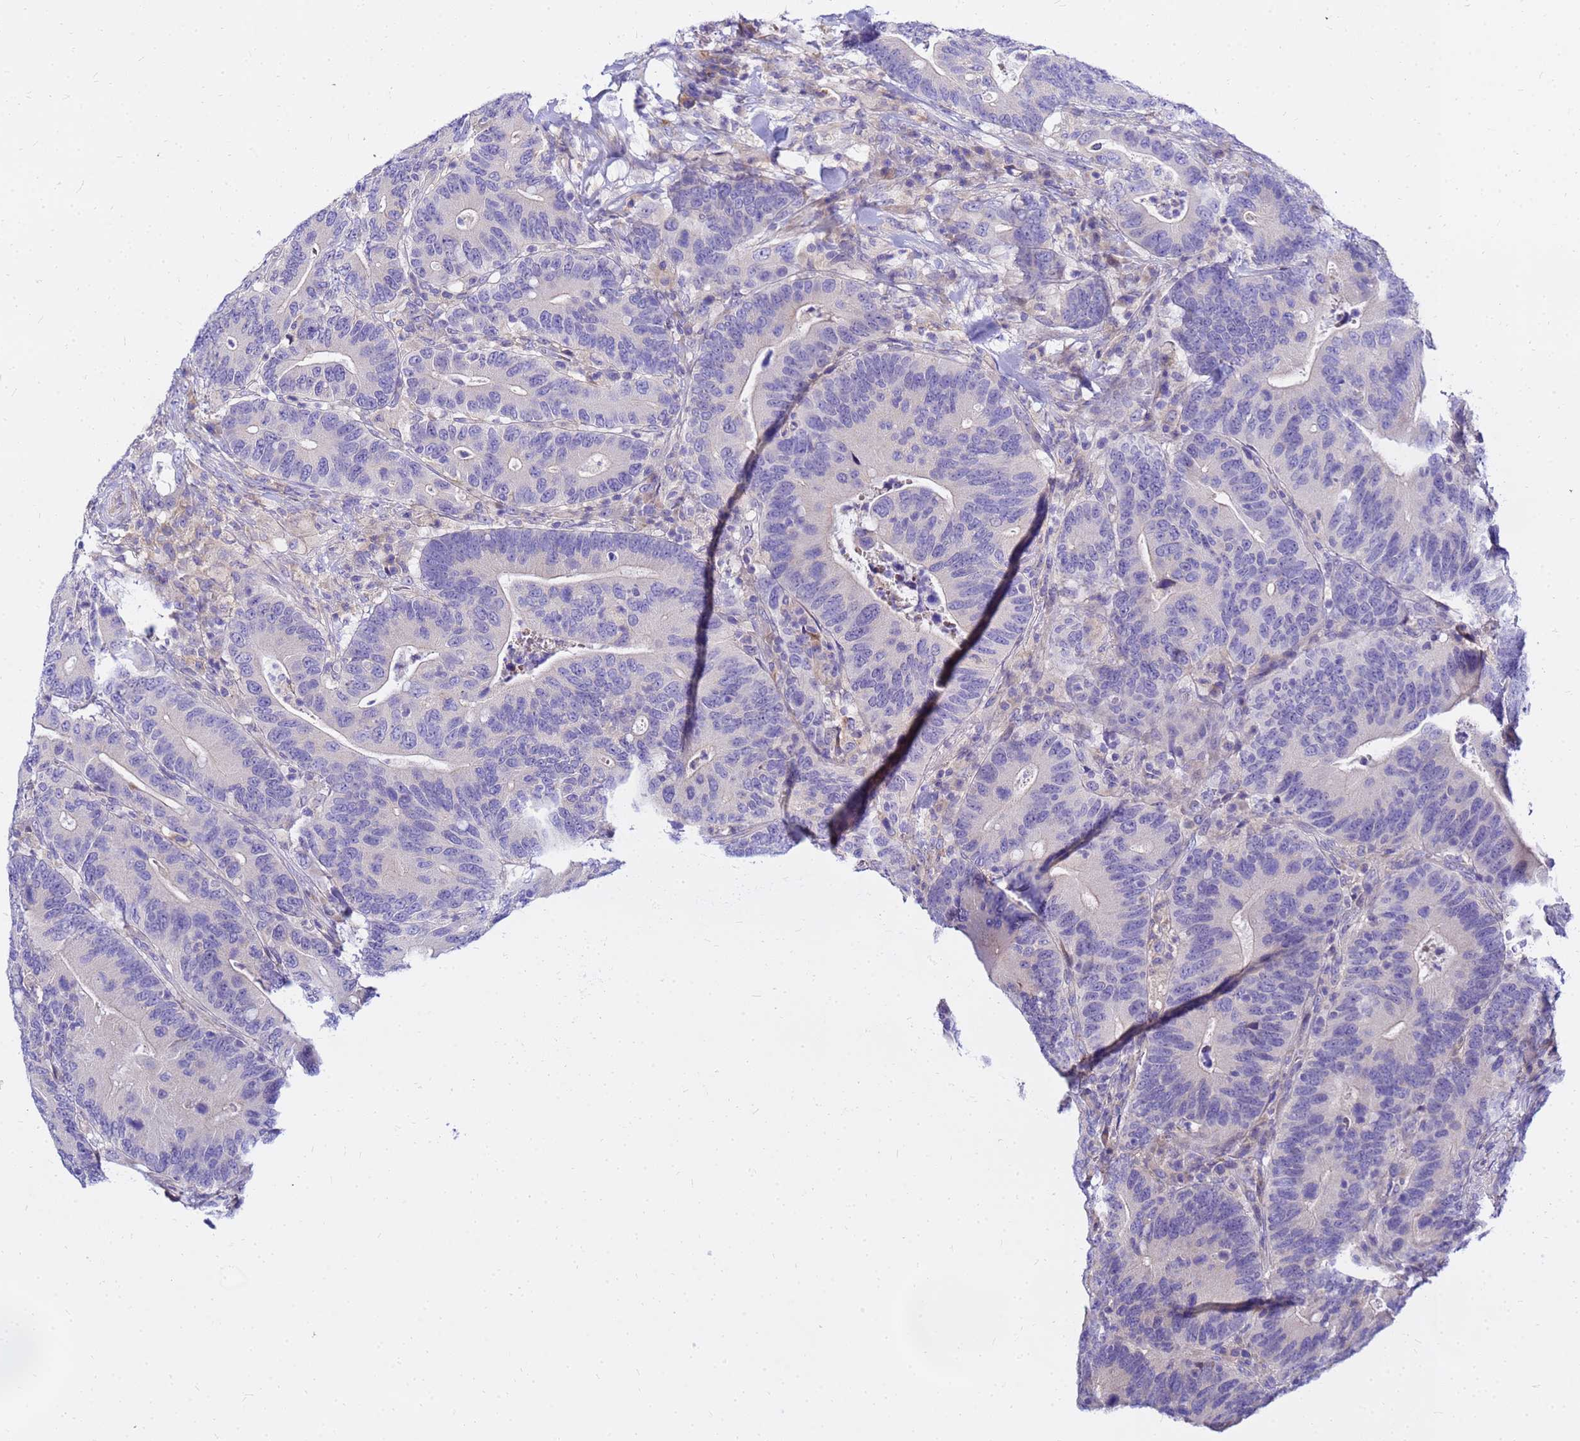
{"staining": {"intensity": "negative", "quantity": "none", "location": "none"}, "tissue": "colorectal cancer", "cell_type": "Tumor cells", "image_type": "cancer", "snomed": [{"axis": "morphology", "description": "Adenocarcinoma, NOS"}, {"axis": "topography", "description": "Colon"}], "caption": "Human colorectal cancer stained for a protein using immunohistochemistry (IHC) shows no staining in tumor cells.", "gene": "HERC5", "patient": {"sex": "female", "age": 66}}